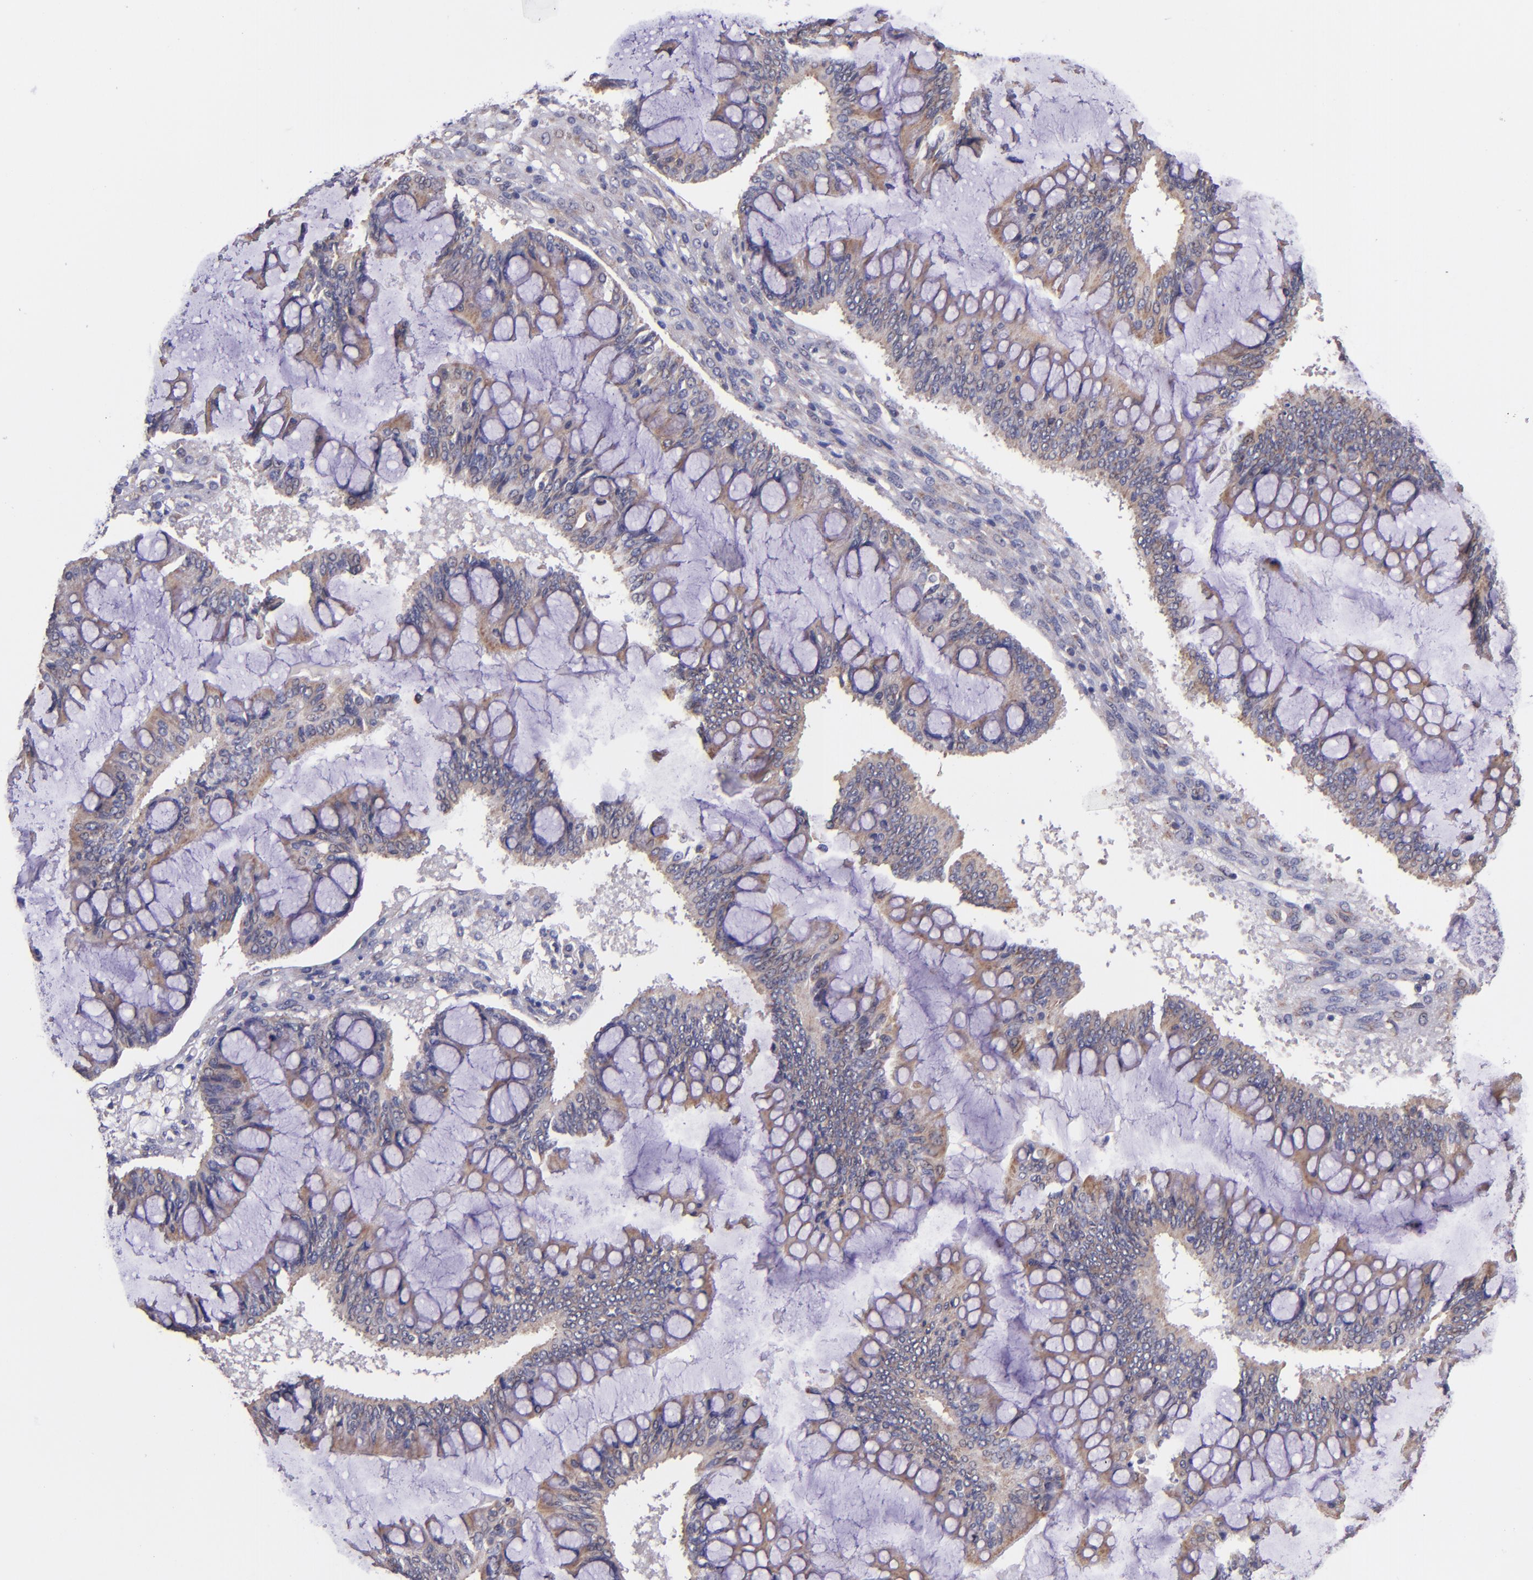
{"staining": {"intensity": "weak", "quantity": "25%-75%", "location": "cytoplasmic/membranous"}, "tissue": "ovarian cancer", "cell_type": "Tumor cells", "image_type": "cancer", "snomed": [{"axis": "morphology", "description": "Cystadenocarcinoma, mucinous, NOS"}, {"axis": "topography", "description": "Ovary"}], "caption": "About 25%-75% of tumor cells in human ovarian mucinous cystadenocarcinoma reveal weak cytoplasmic/membranous protein positivity as visualized by brown immunohistochemical staining.", "gene": "SHC1", "patient": {"sex": "female", "age": 73}}